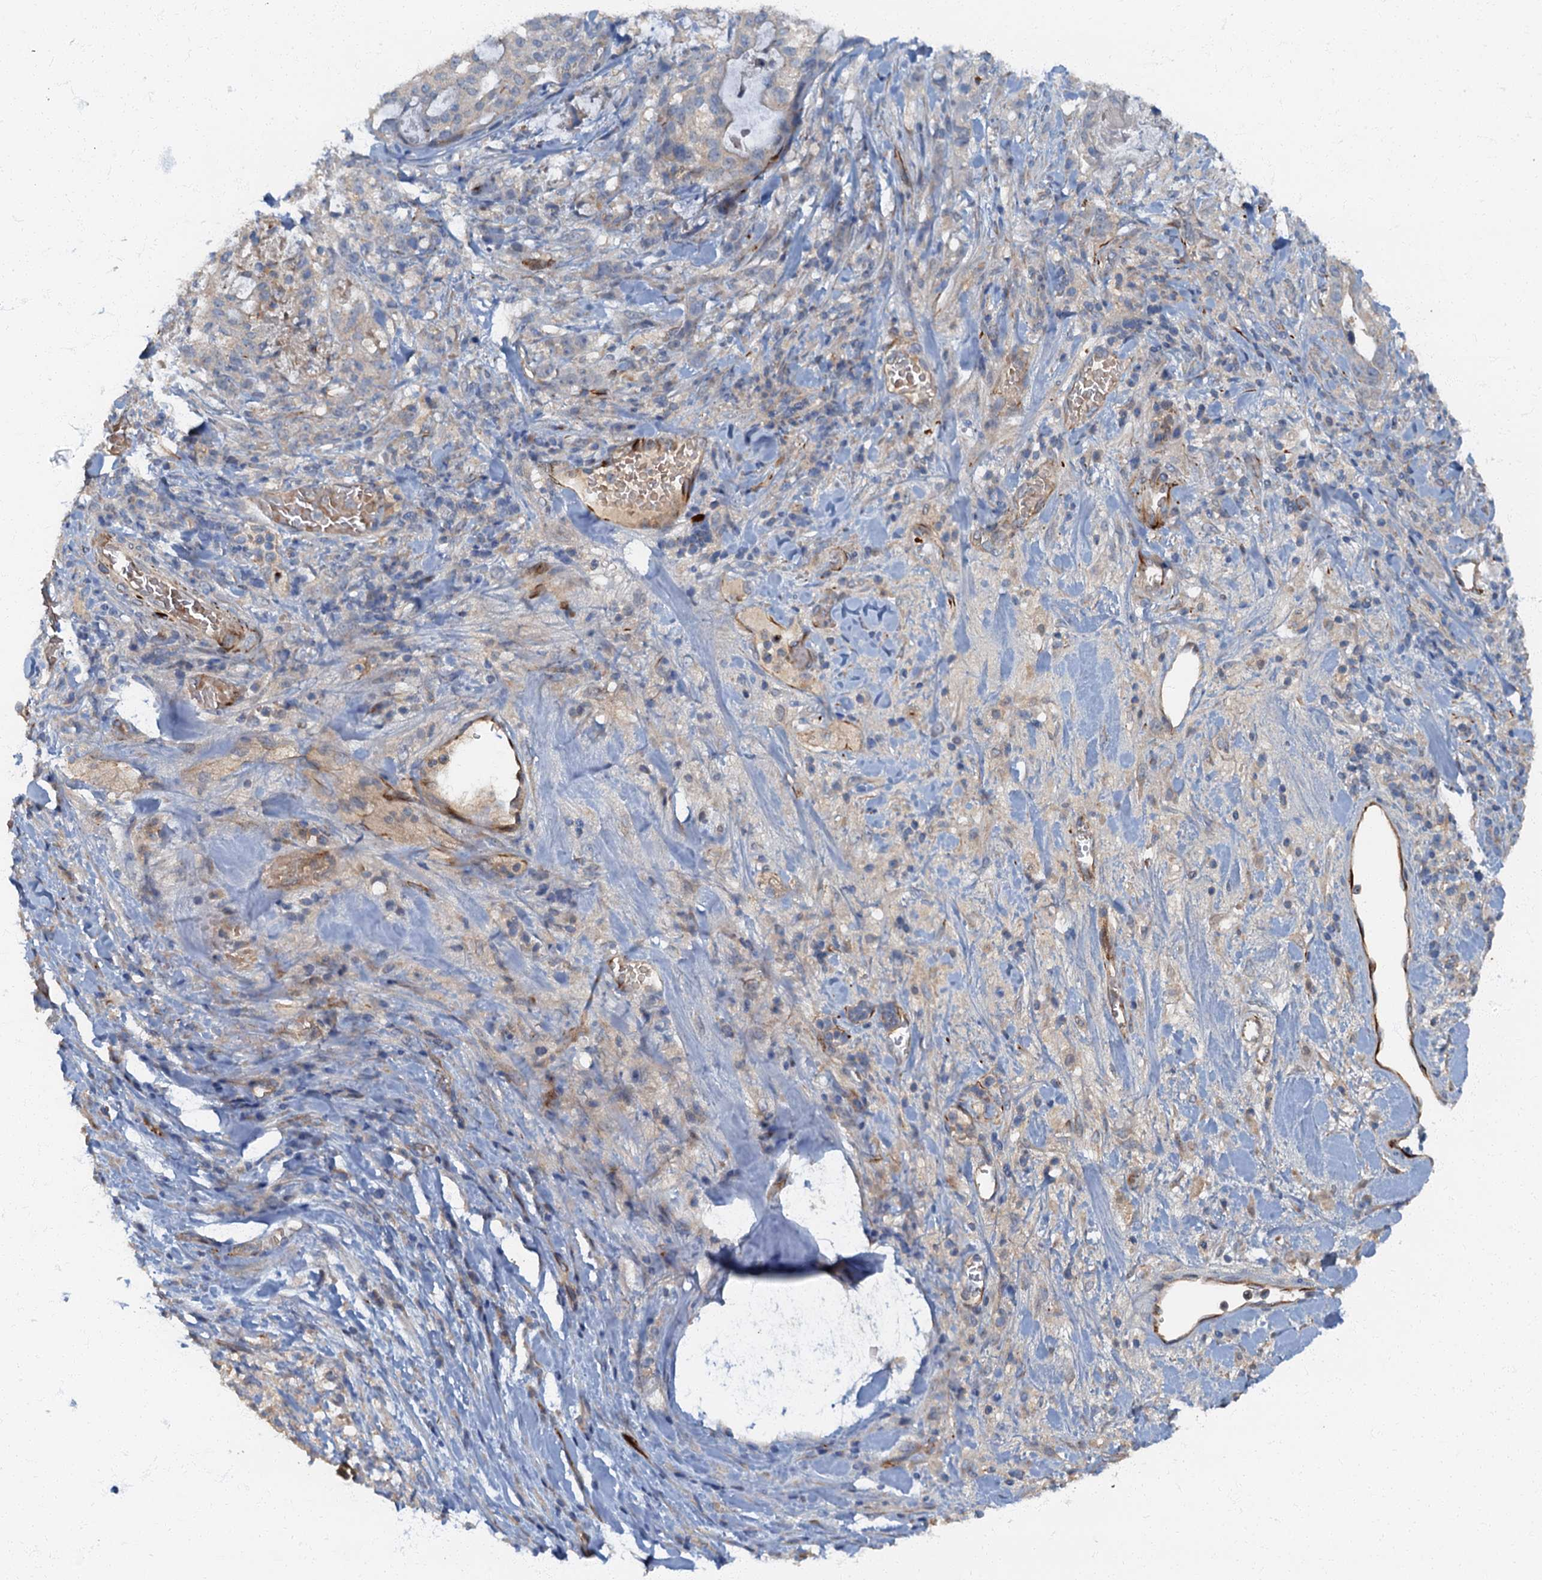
{"staining": {"intensity": "negative", "quantity": "none", "location": "none"}, "tissue": "stomach cancer", "cell_type": "Tumor cells", "image_type": "cancer", "snomed": [{"axis": "morphology", "description": "Adenocarcinoma, NOS"}, {"axis": "topography", "description": "Stomach"}], "caption": "The micrograph demonstrates no staining of tumor cells in adenocarcinoma (stomach).", "gene": "ARL11", "patient": {"sex": "male", "age": 48}}